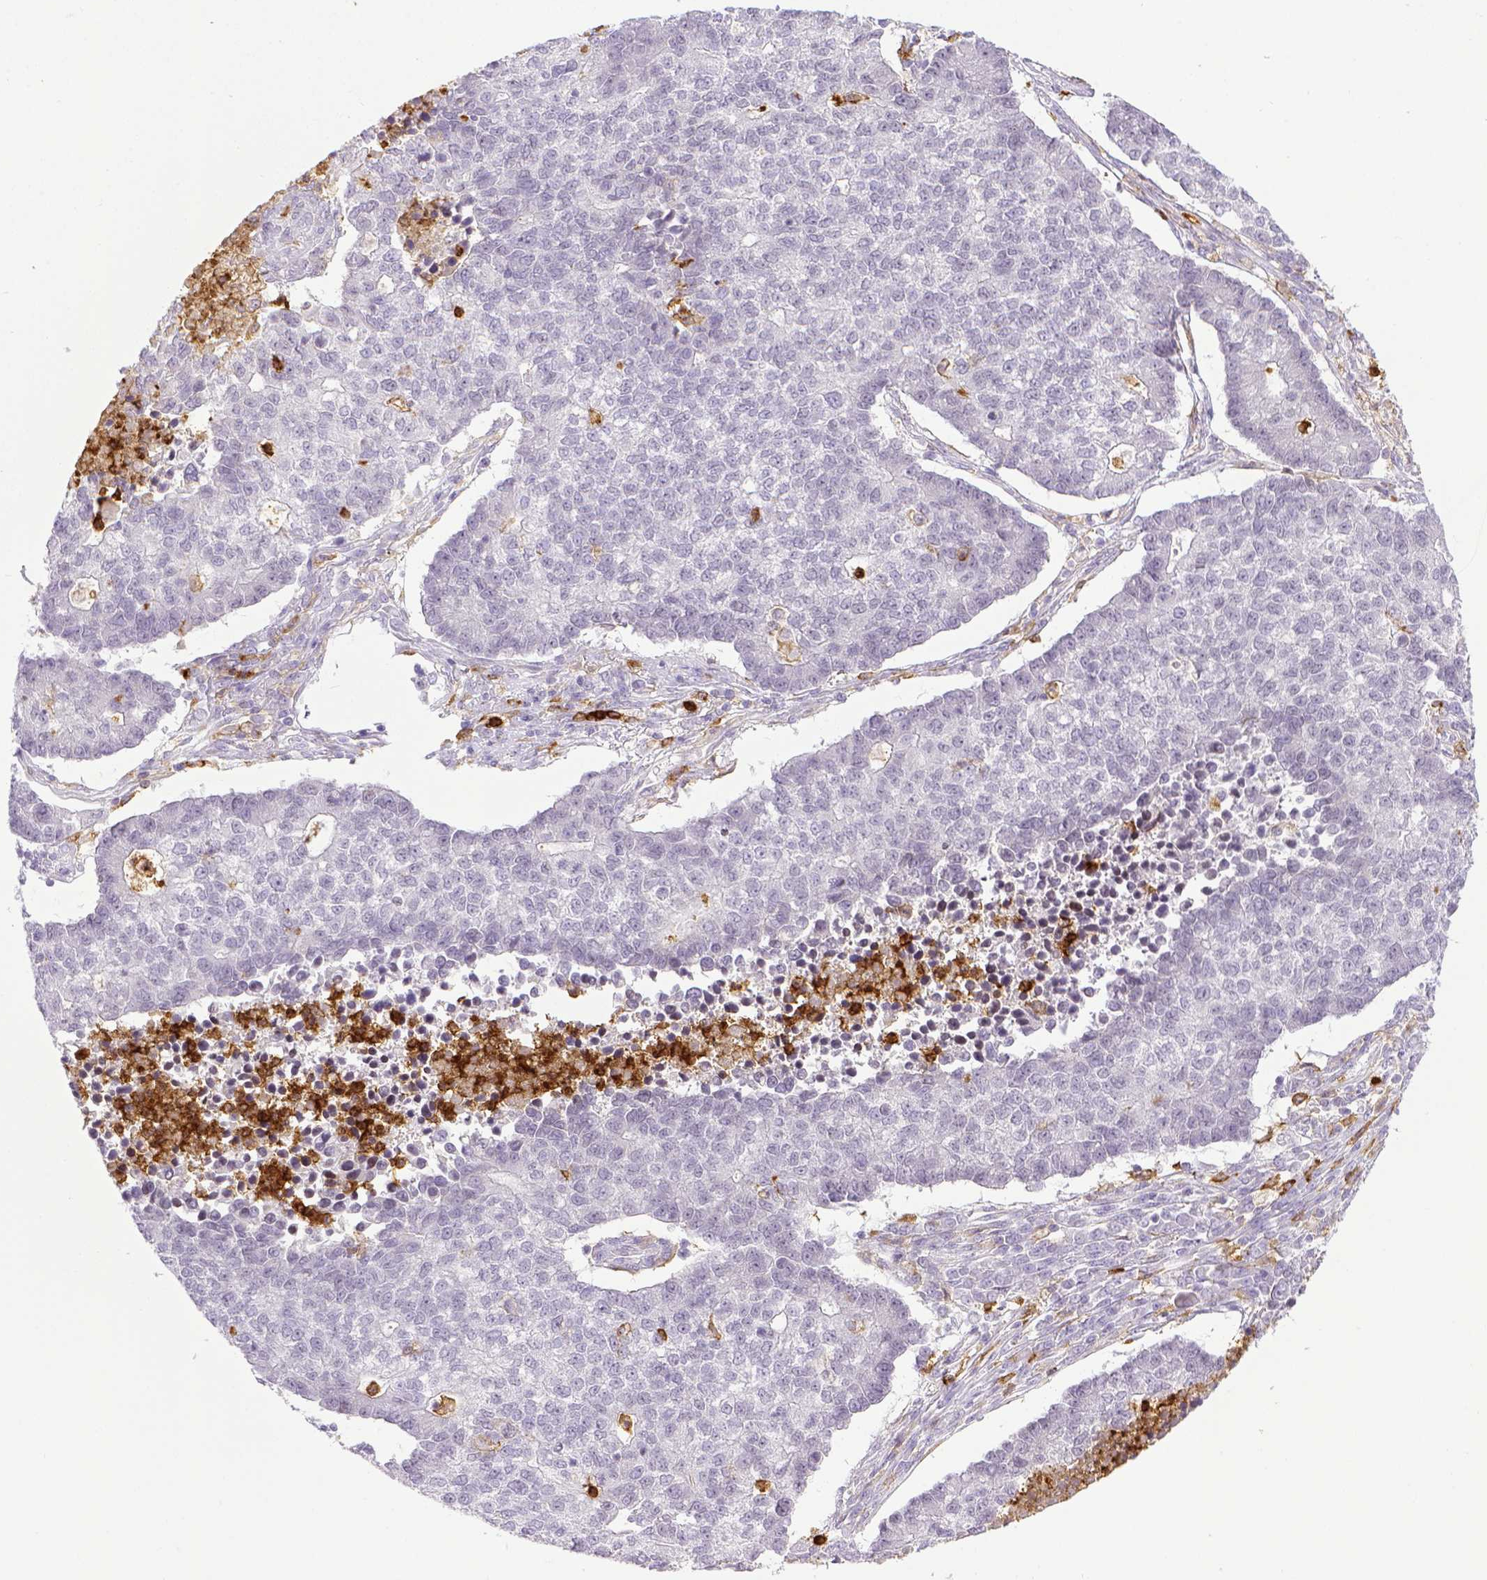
{"staining": {"intensity": "negative", "quantity": "none", "location": "none"}, "tissue": "lung cancer", "cell_type": "Tumor cells", "image_type": "cancer", "snomed": [{"axis": "morphology", "description": "Adenocarcinoma, NOS"}, {"axis": "topography", "description": "Lung"}], "caption": "Immunohistochemistry of lung adenocarcinoma exhibits no expression in tumor cells. The staining was performed using DAB to visualize the protein expression in brown, while the nuclei were stained in blue with hematoxylin (Magnification: 20x).", "gene": "ITGAM", "patient": {"sex": "male", "age": 57}}